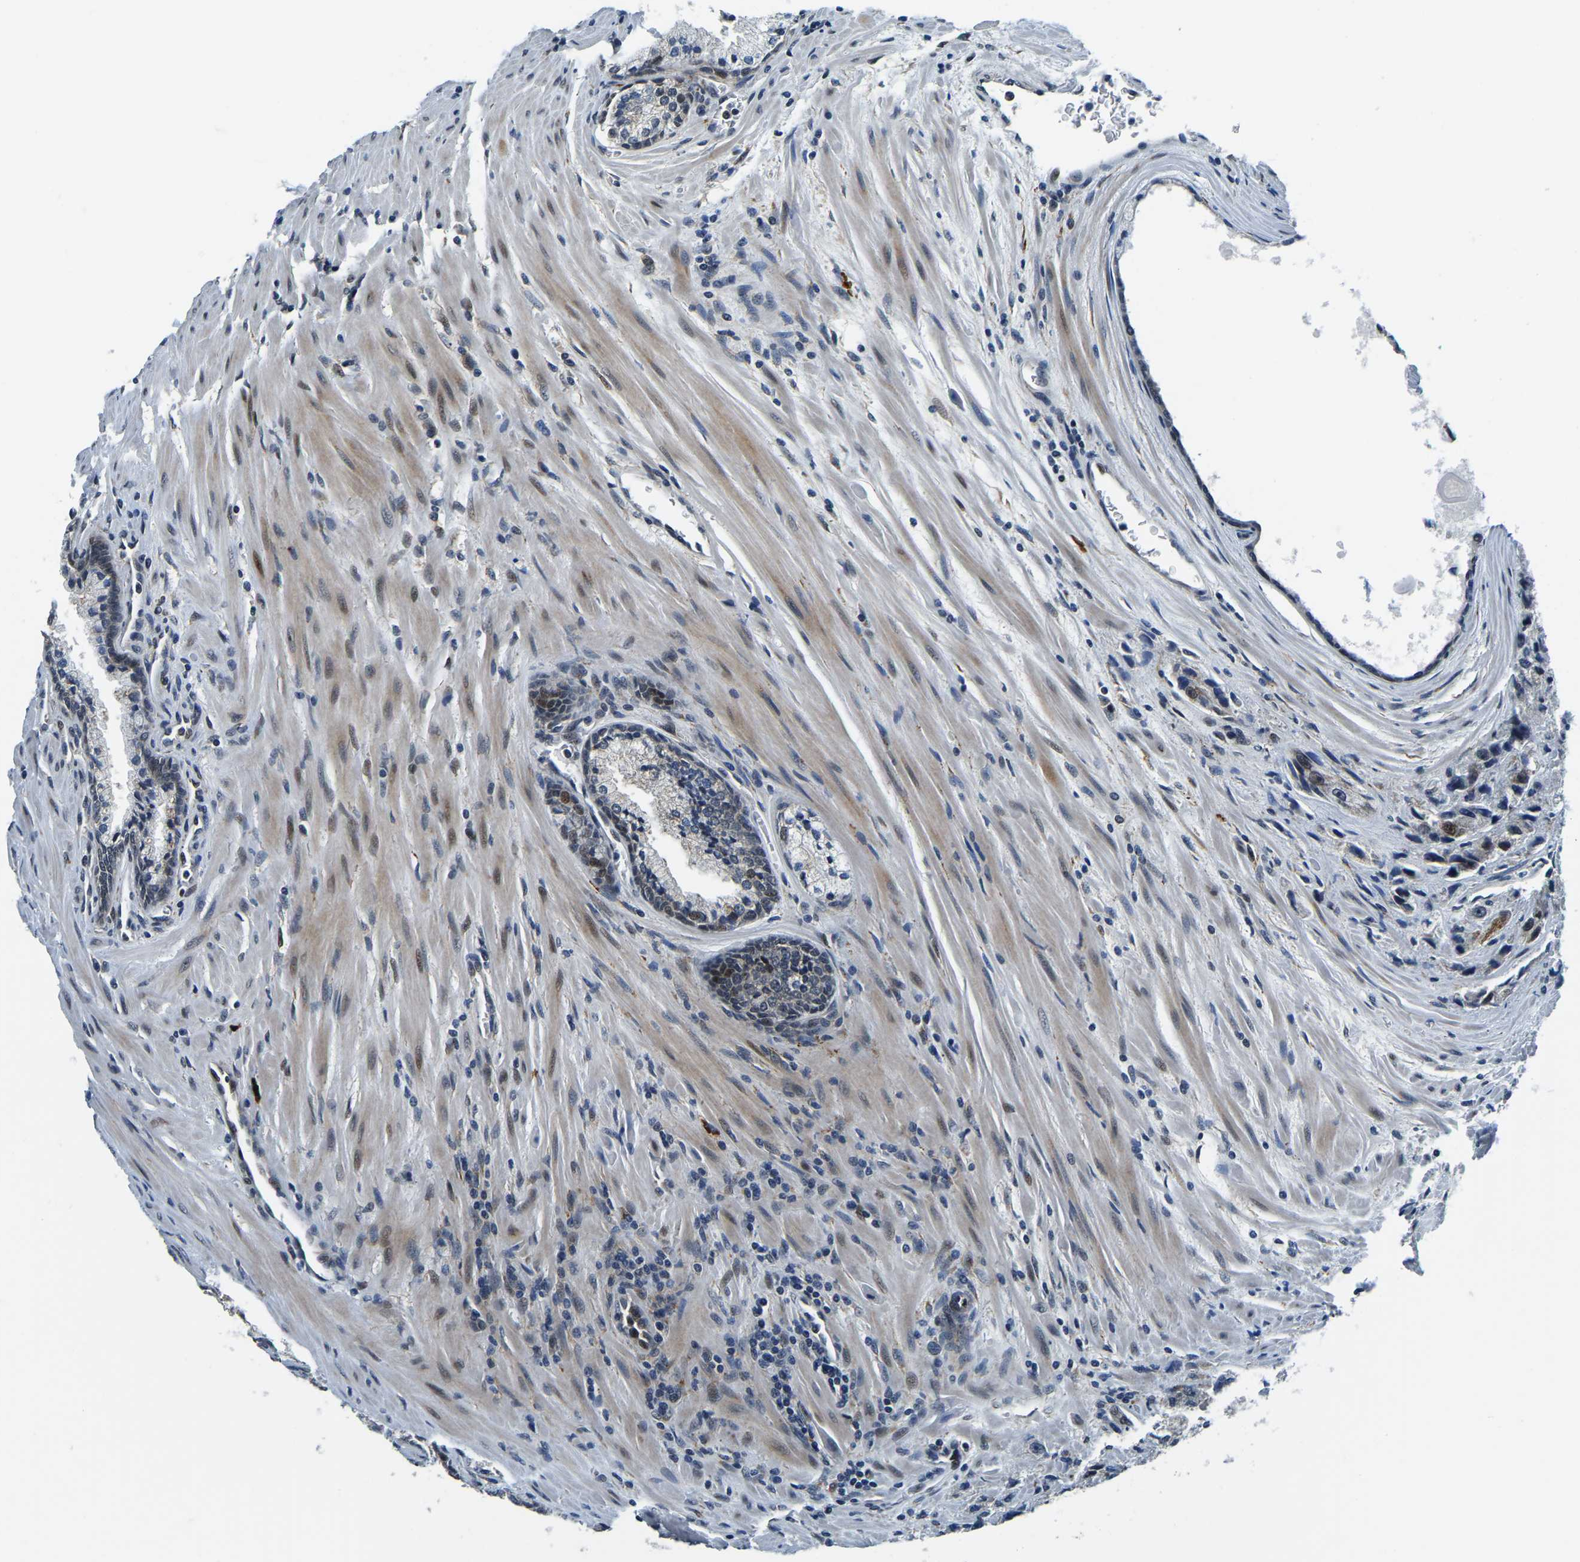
{"staining": {"intensity": "moderate", "quantity": "25%-75%", "location": "nuclear"}, "tissue": "prostate cancer", "cell_type": "Tumor cells", "image_type": "cancer", "snomed": [{"axis": "morphology", "description": "Adenocarcinoma, High grade"}, {"axis": "topography", "description": "Prostate"}], "caption": "A medium amount of moderate nuclear positivity is identified in approximately 25%-75% of tumor cells in prostate cancer tissue.", "gene": "ING2", "patient": {"sex": "male", "age": 58}}